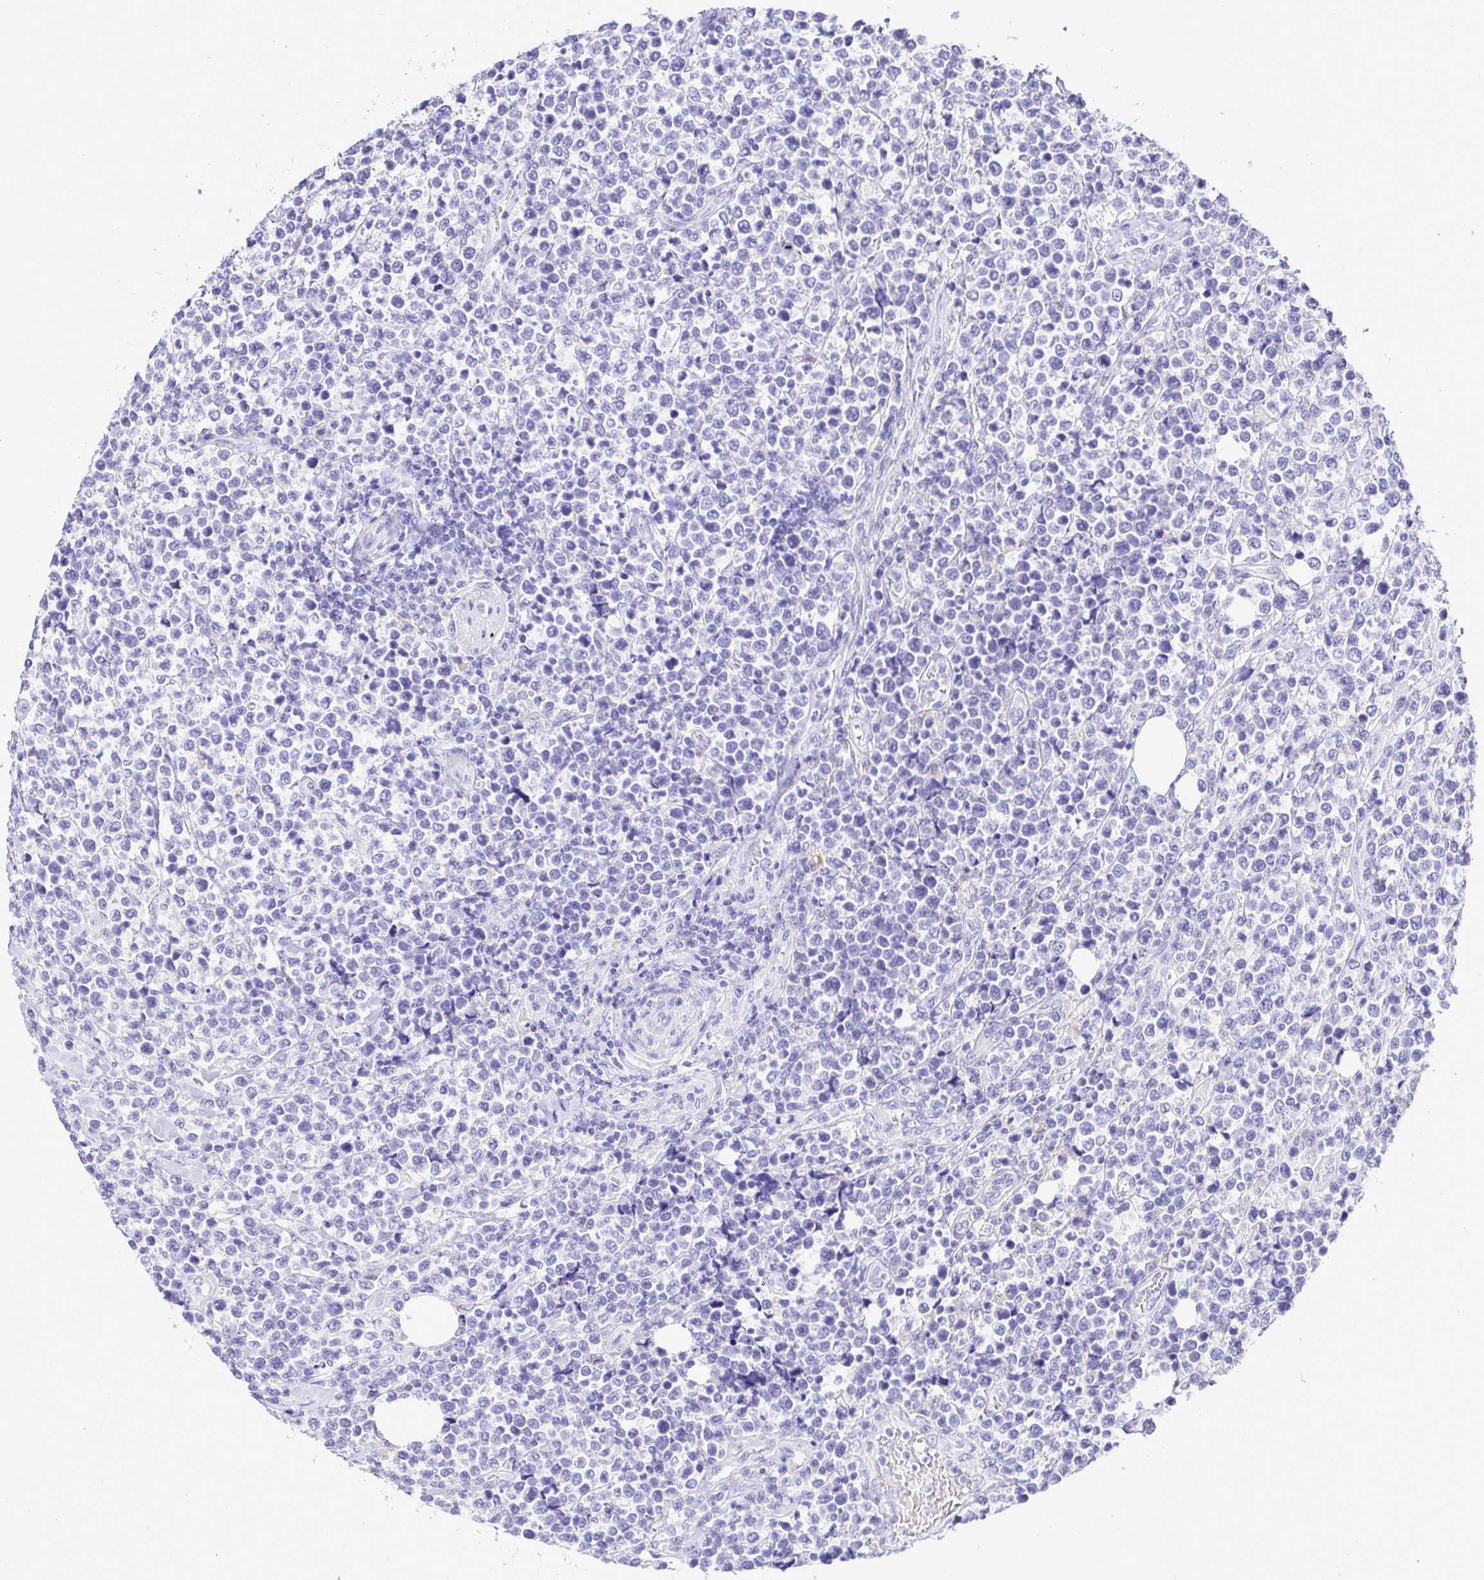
{"staining": {"intensity": "negative", "quantity": "none", "location": "none"}, "tissue": "lymphoma", "cell_type": "Tumor cells", "image_type": "cancer", "snomed": [{"axis": "morphology", "description": "Malignant lymphoma, non-Hodgkin's type, High grade"}, {"axis": "topography", "description": "Soft tissue"}], "caption": "This is a photomicrograph of immunohistochemistry (IHC) staining of lymphoma, which shows no positivity in tumor cells.", "gene": "BACE2", "patient": {"sex": "female", "age": 56}}